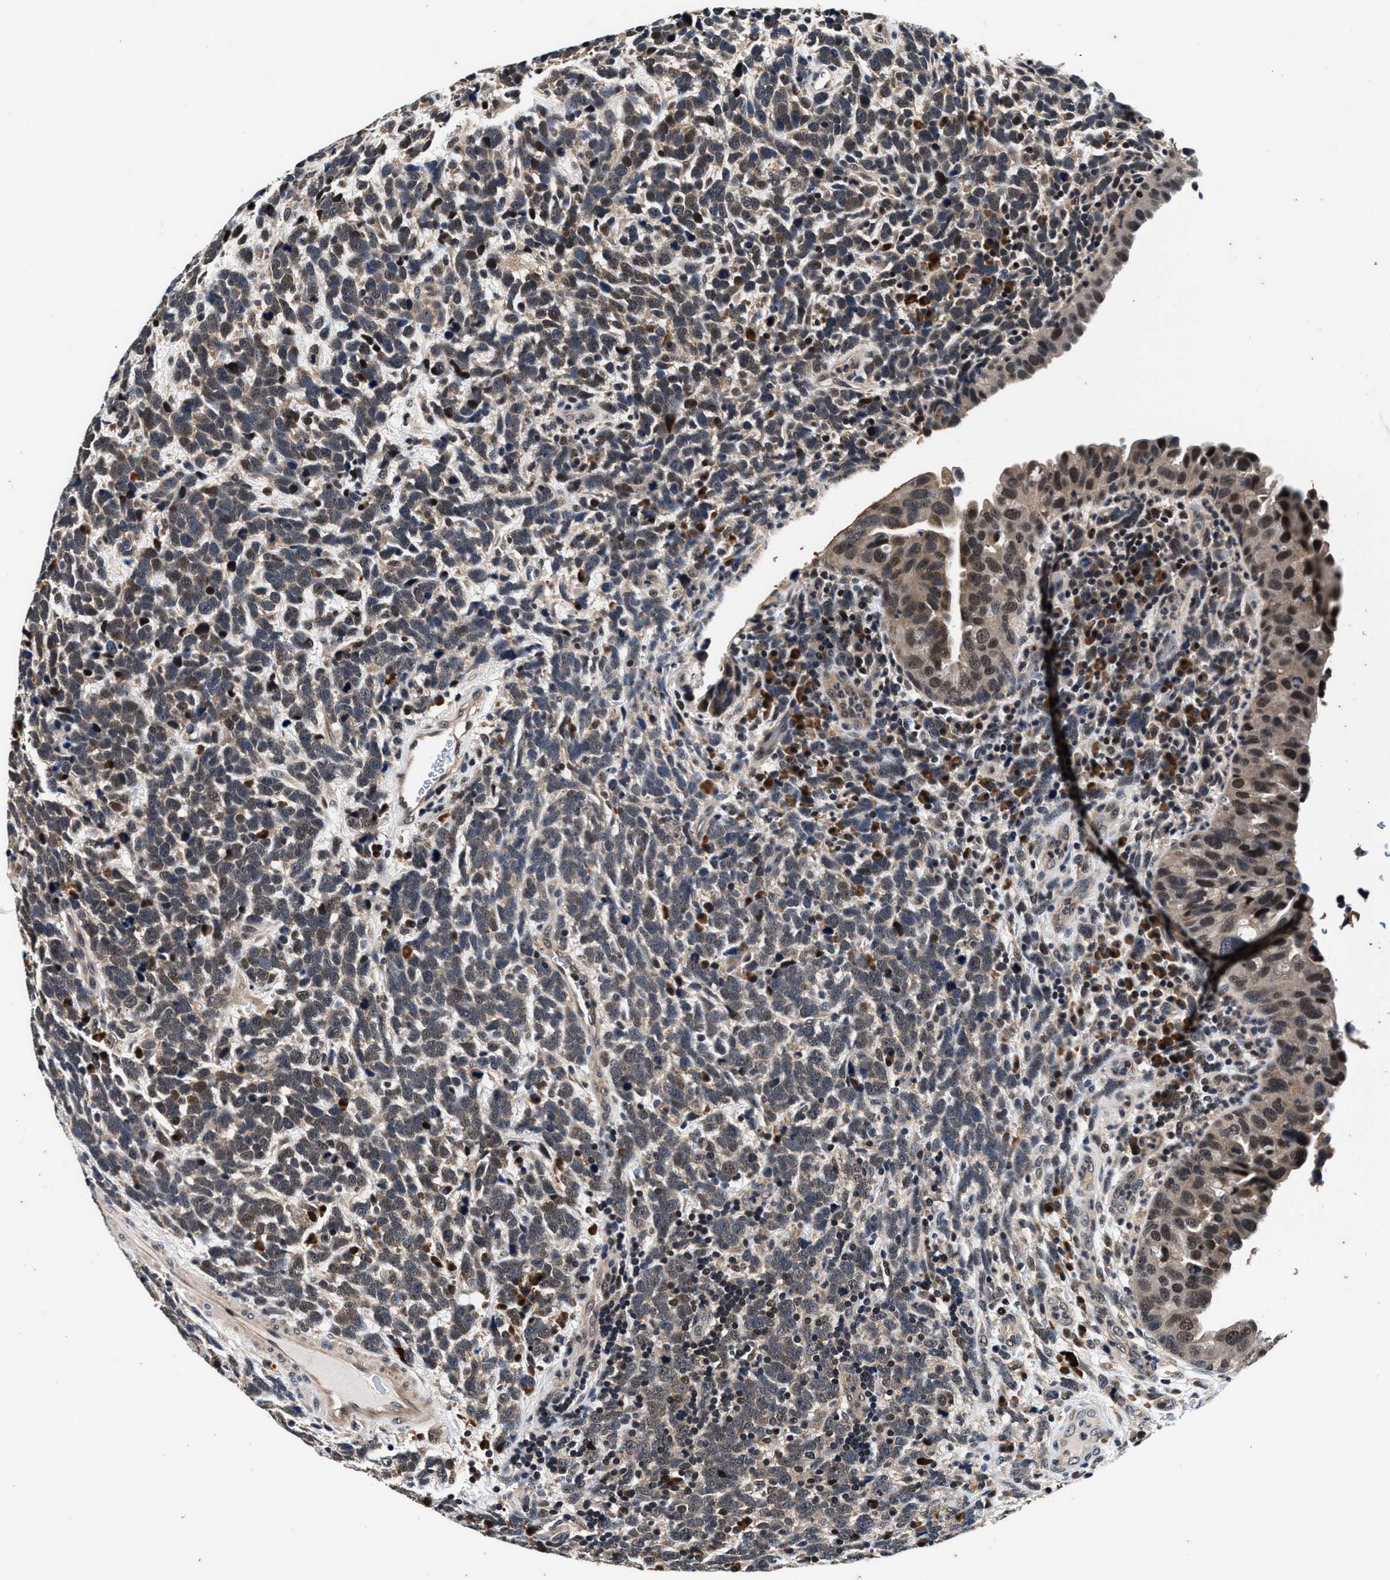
{"staining": {"intensity": "moderate", "quantity": "25%-75%", "location": "cytoplasmic/membranous,nuclear"}, "tissue": "urothelial cancer", "cell_type": "Tumor cells", "image_type": "cancer", "snomed": [{"axis": "morphology", "description": "Urothelial carcinoma, High grade"}, {"axis": "topography", "description": "Urinary bladder"}], "caption": "Approximately 25%-75% of tumor cells in human high-grade urothelial carcinoma demonstrate moderate cytoplasmic/membranous and nuclear protein staining as visualized by brown immunohistochemical staining.", "gene": "USP16", "patient": {"sex": "female", "age": 82}}